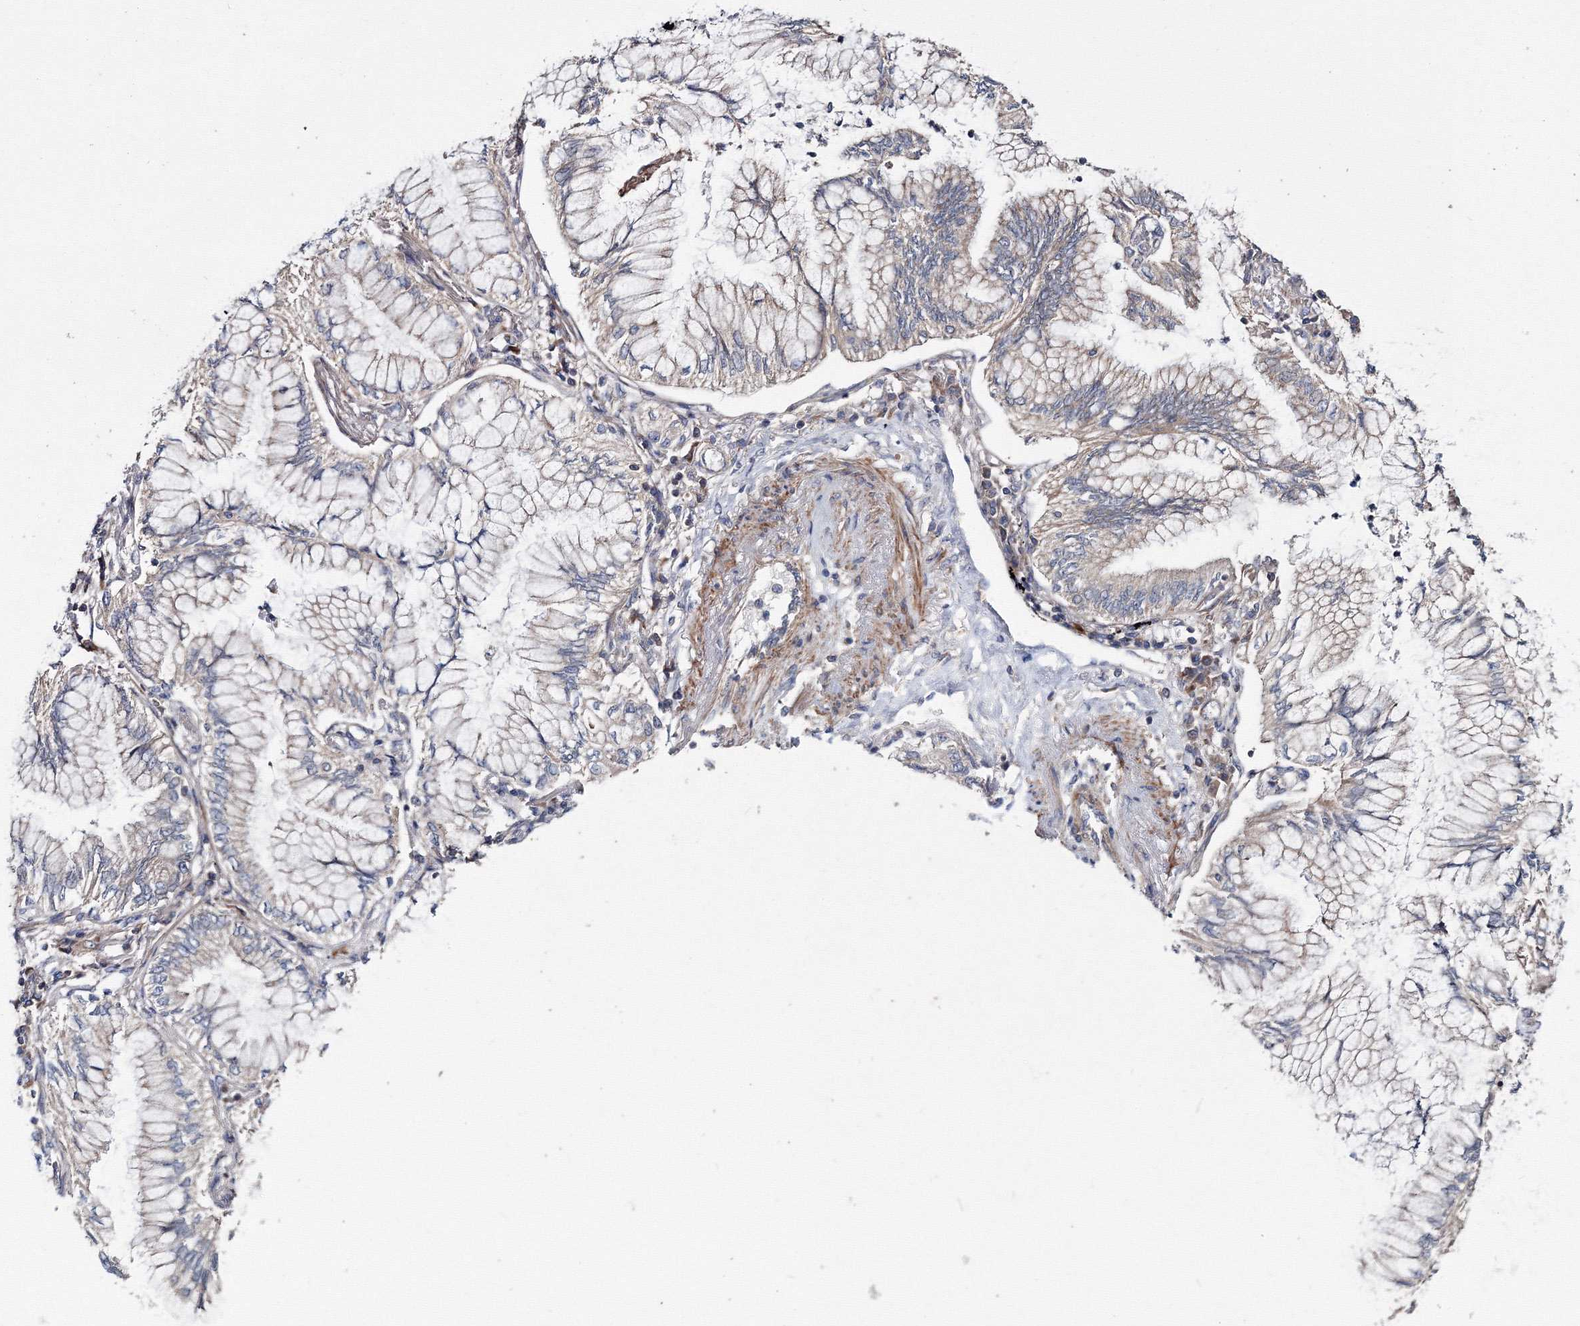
{"staining": {"intensity": "negative", "quantity": "none", "location": "none"}, "tissue": "lung cancer", "cell_type": "Tumor cells", "image_type": "cancer", "snomed": [{"axis": "morphology", "description": "Adenocarcinoma, NOS"}, {"axis": "topography", "description": "Lung"}], "caption": "Immunohistochemistry (IHC) of human lung cancer displays no staining in tumor cells.", "gene": "PPP2R2B", "patient": {"sex": "female", "age": 70}}